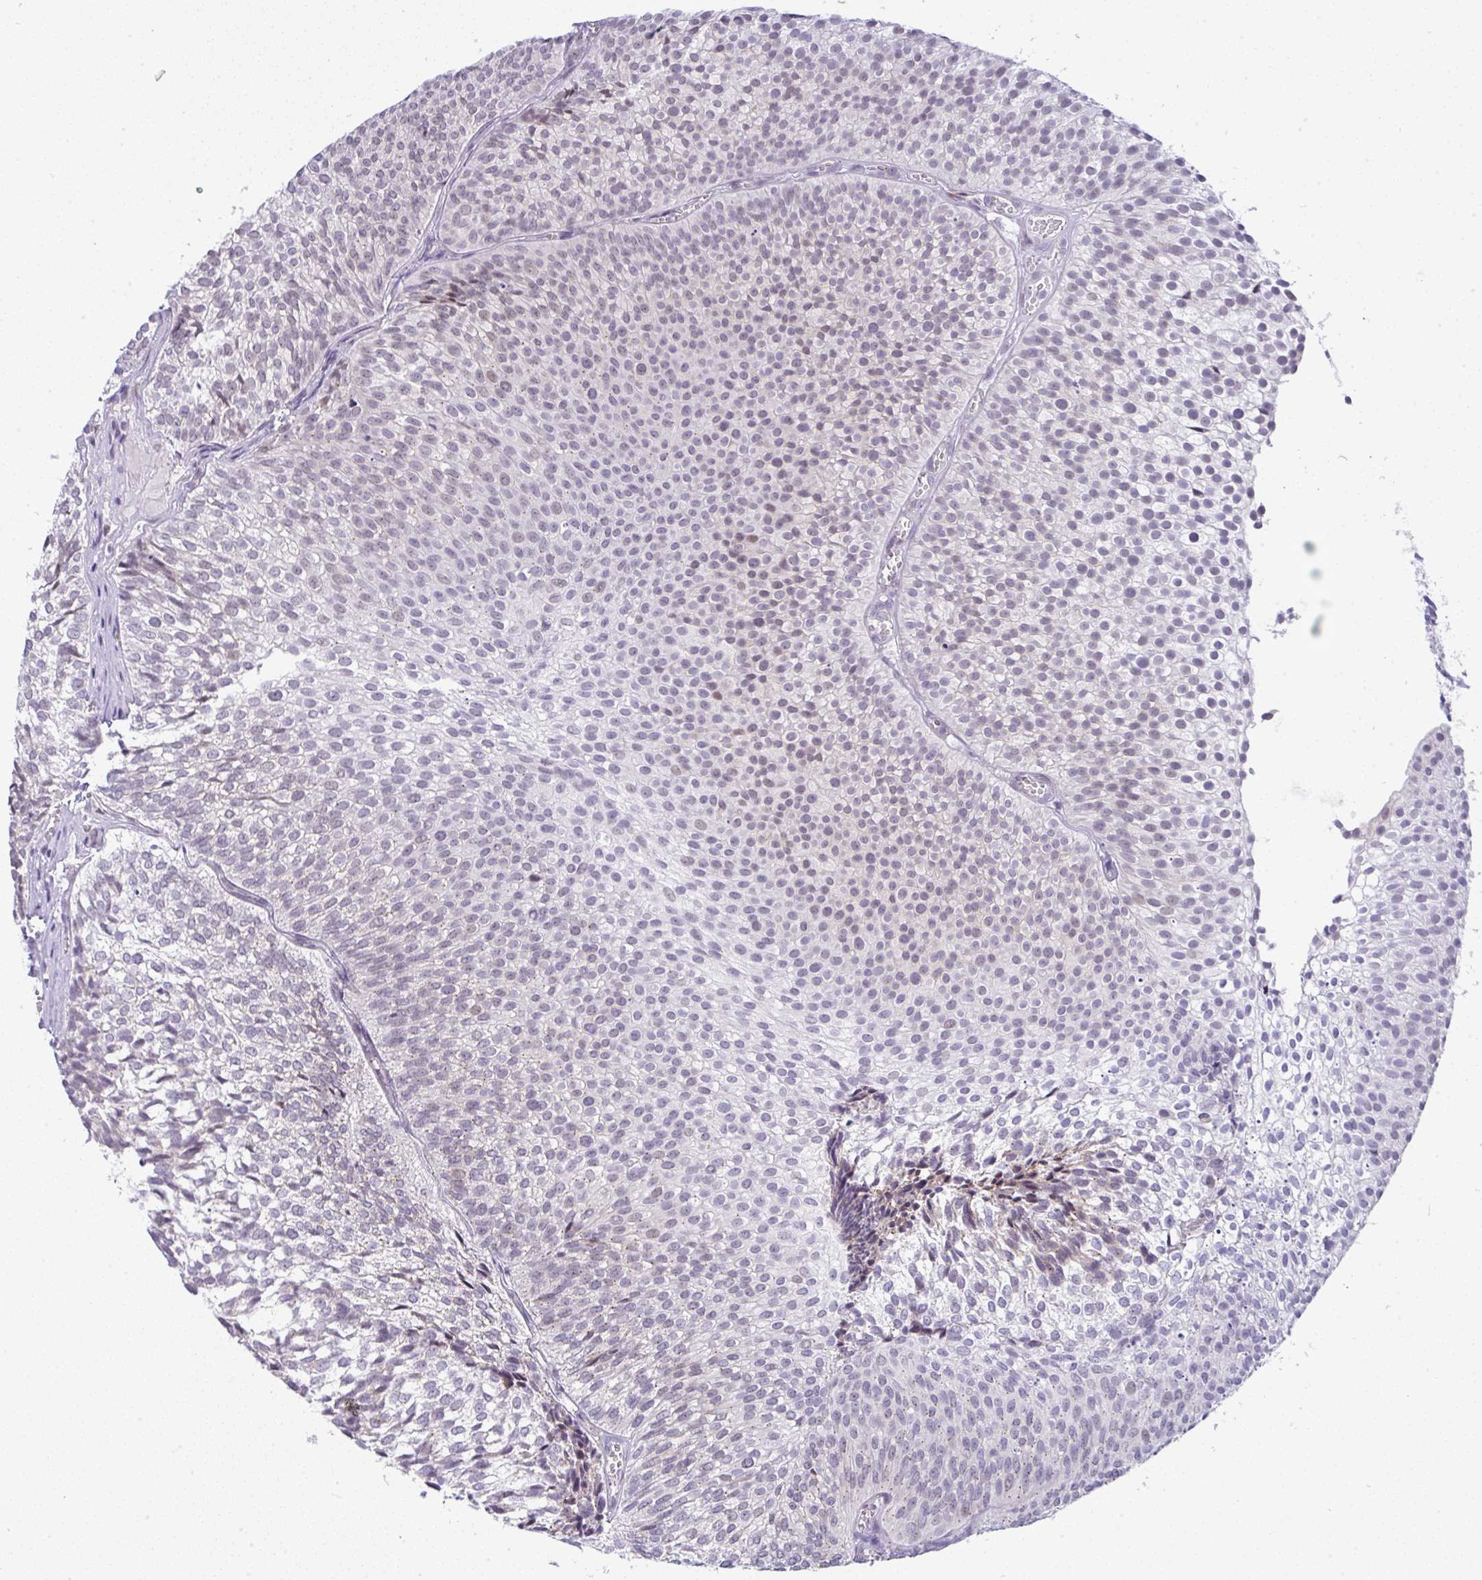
{"staining": {"intensity": "weak", "quantity": "<25%", "location": "cytoplasmic/membranous"}, "tissue": "urothelial cancer", "cell_type": "Tumor cells", "image_type": "cancer", "snomed": [{"axis": "morphology", "description": "Urothelial carcinoma, Low grade"}, {"axis": "topography", "description": "Urinary bladder"}], "caption": "DAB (3,3'-diaminobenzidine) immunohistochemical staining of urothelial cancer demonstrates no significant staining in tumor cells.", "gene": "FAM177A1", "patient": {"sex": "male", "age": 91}}